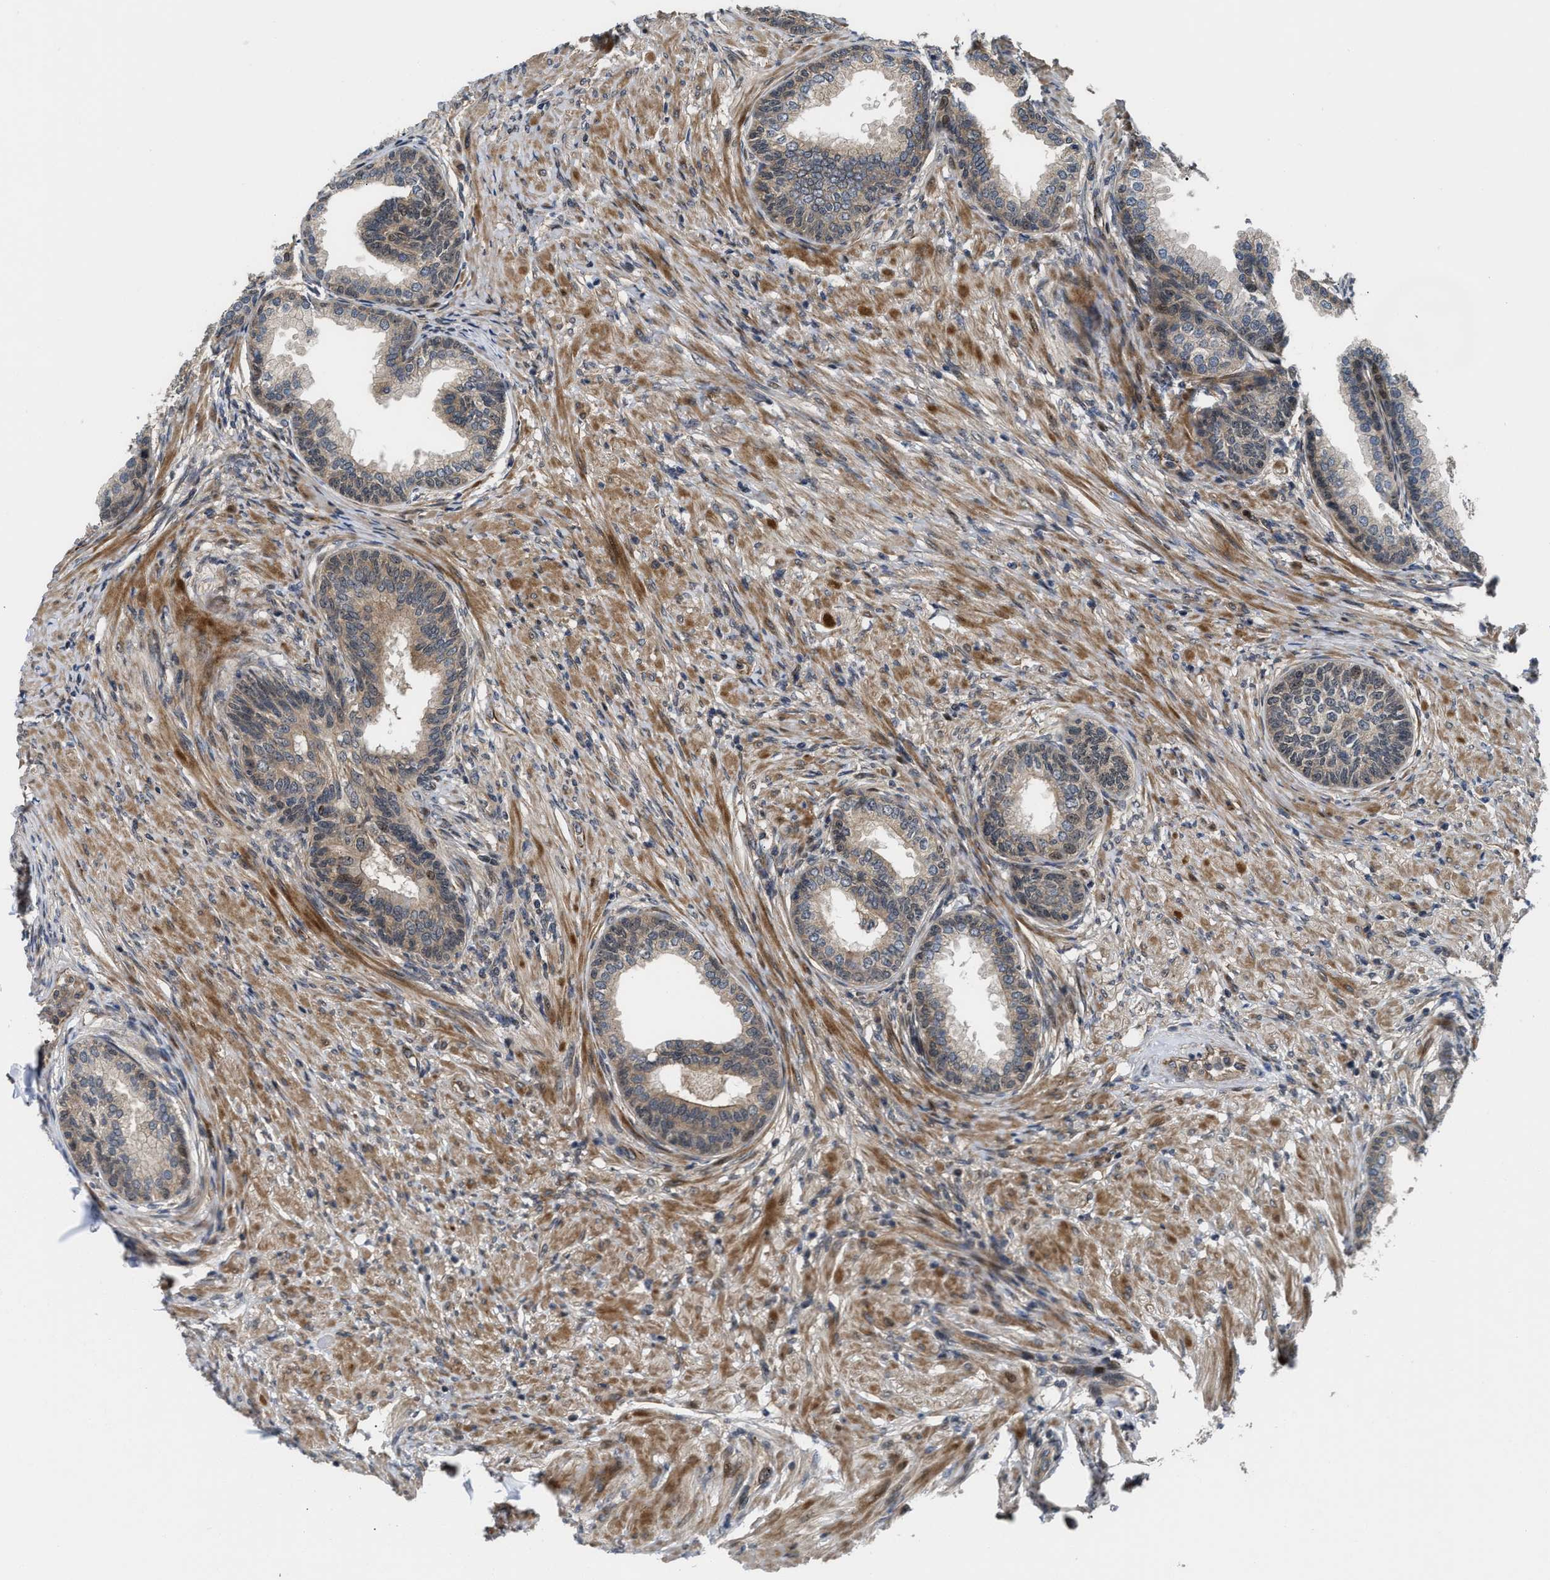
{"staining": {"intensity": "moderate", "quantity": ">75%", "location": "cytoplasmic/membranous"}, "tissue": "prostate", "cell_type": "Glandular cells", "image_type": "normal", "snomed": [{"axis": "morphology", "description": "Normal tissue, NOS"}, {"axis": "topography", "description": "Prostate"}], "caption": "Benign prostate displays moderate cytoplasmic/membranous staining in about >75% of glandular cells (DAB = brown stain, brightfield microscopy at high magnification)..", "gene": "ALDH3A2", "patient": {"sex": "male", "age": 76}}